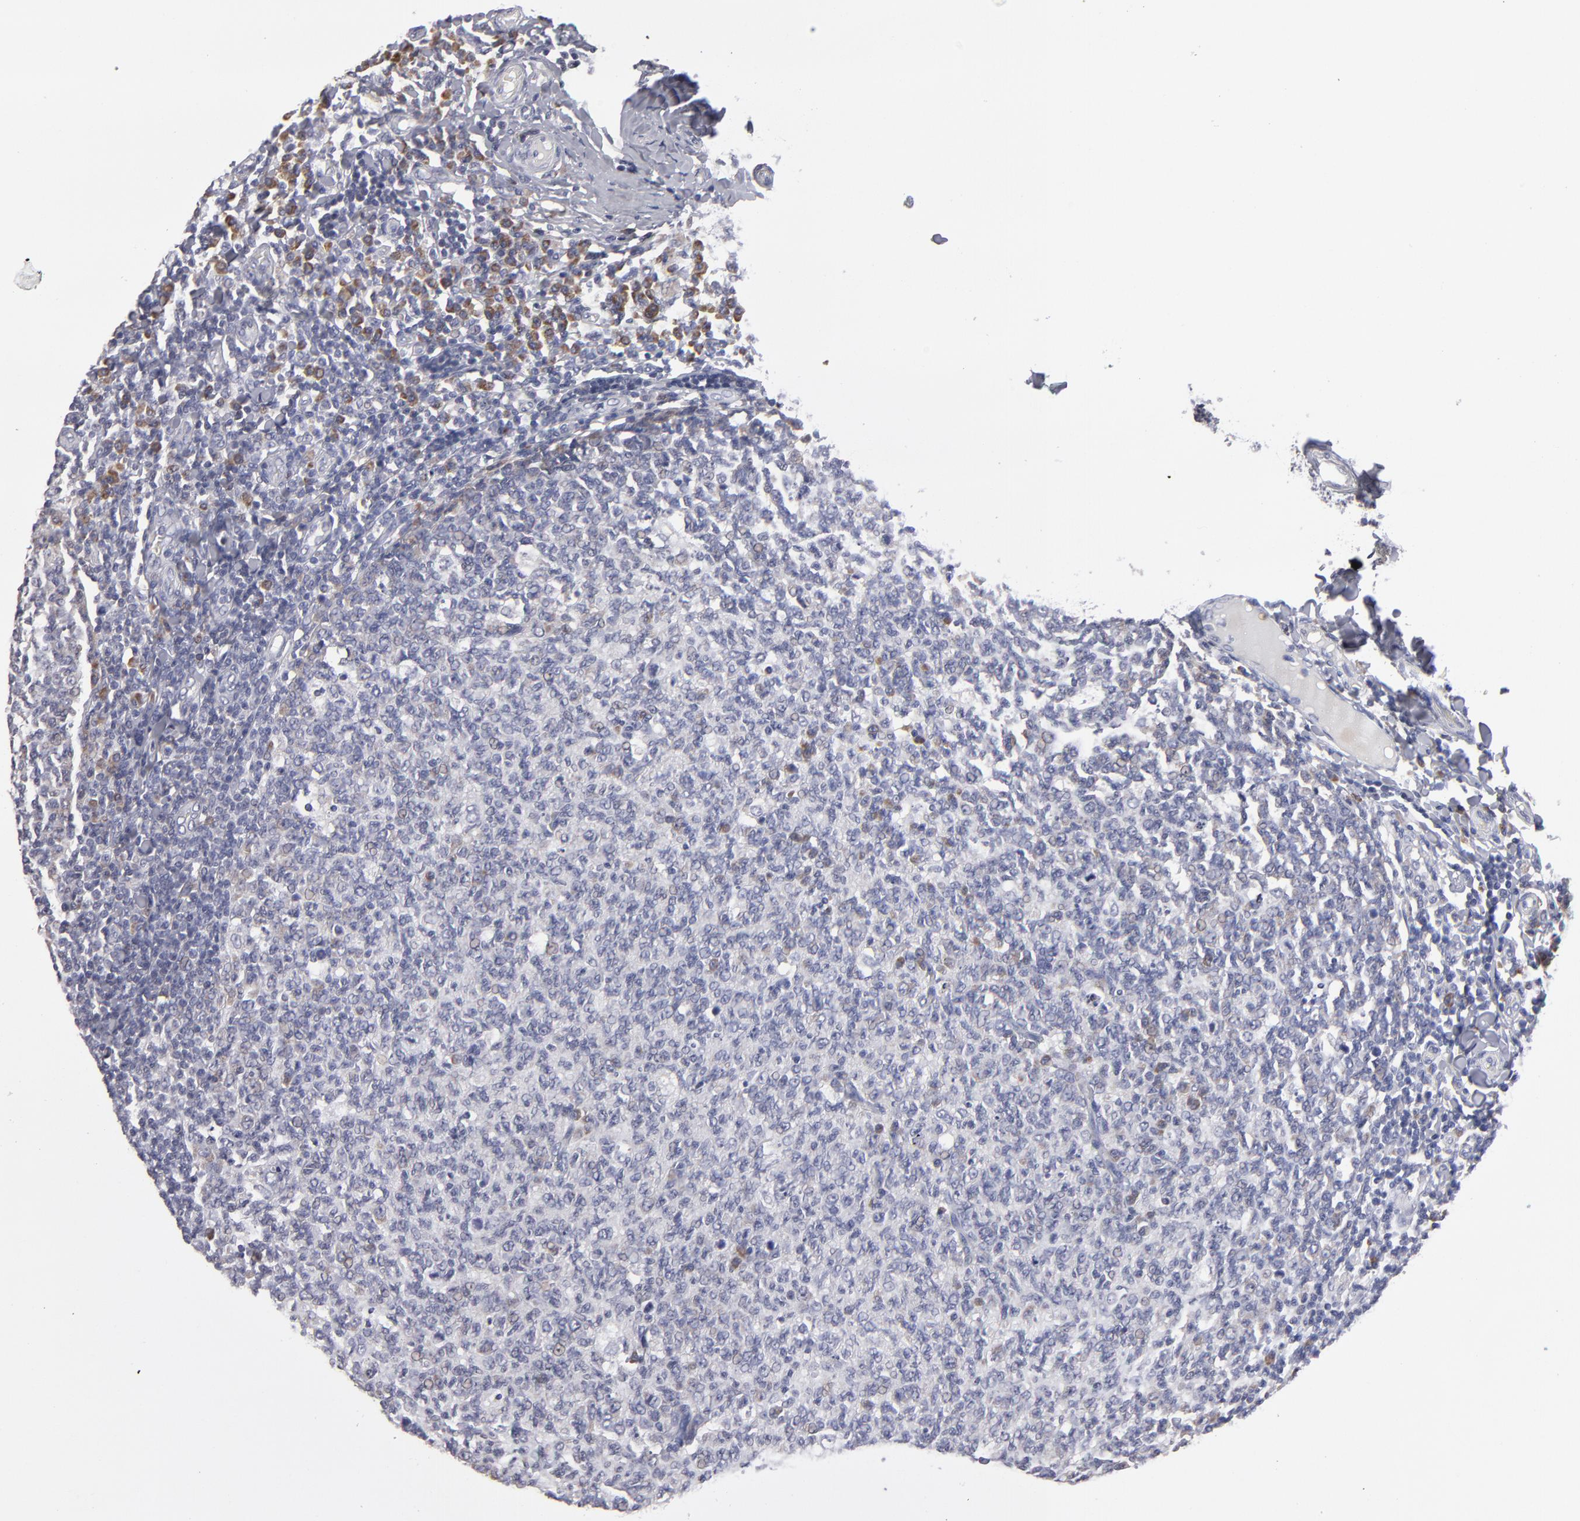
{"staining": {"intensity": "negative", "quantity": "none", "location": "none"}, "tissue": "tonsil", "cell_type": "Germinal center cells", "image_type": "normal", "snomed": [{"axis": "morphology", "description": "Normal tissue, NOS"}, {"axis": "topography", "description": "Tonsil"}], "caption": "The image shows no staining of germinal center cells in benign tonsil. Brightfield microscopy of immunohistochemistry stained with DAB (brown) and hematoxylin (blue), captured at high magnification.", "gene": "CCDC80", "patient": {"sex": "male", "age": 6}}